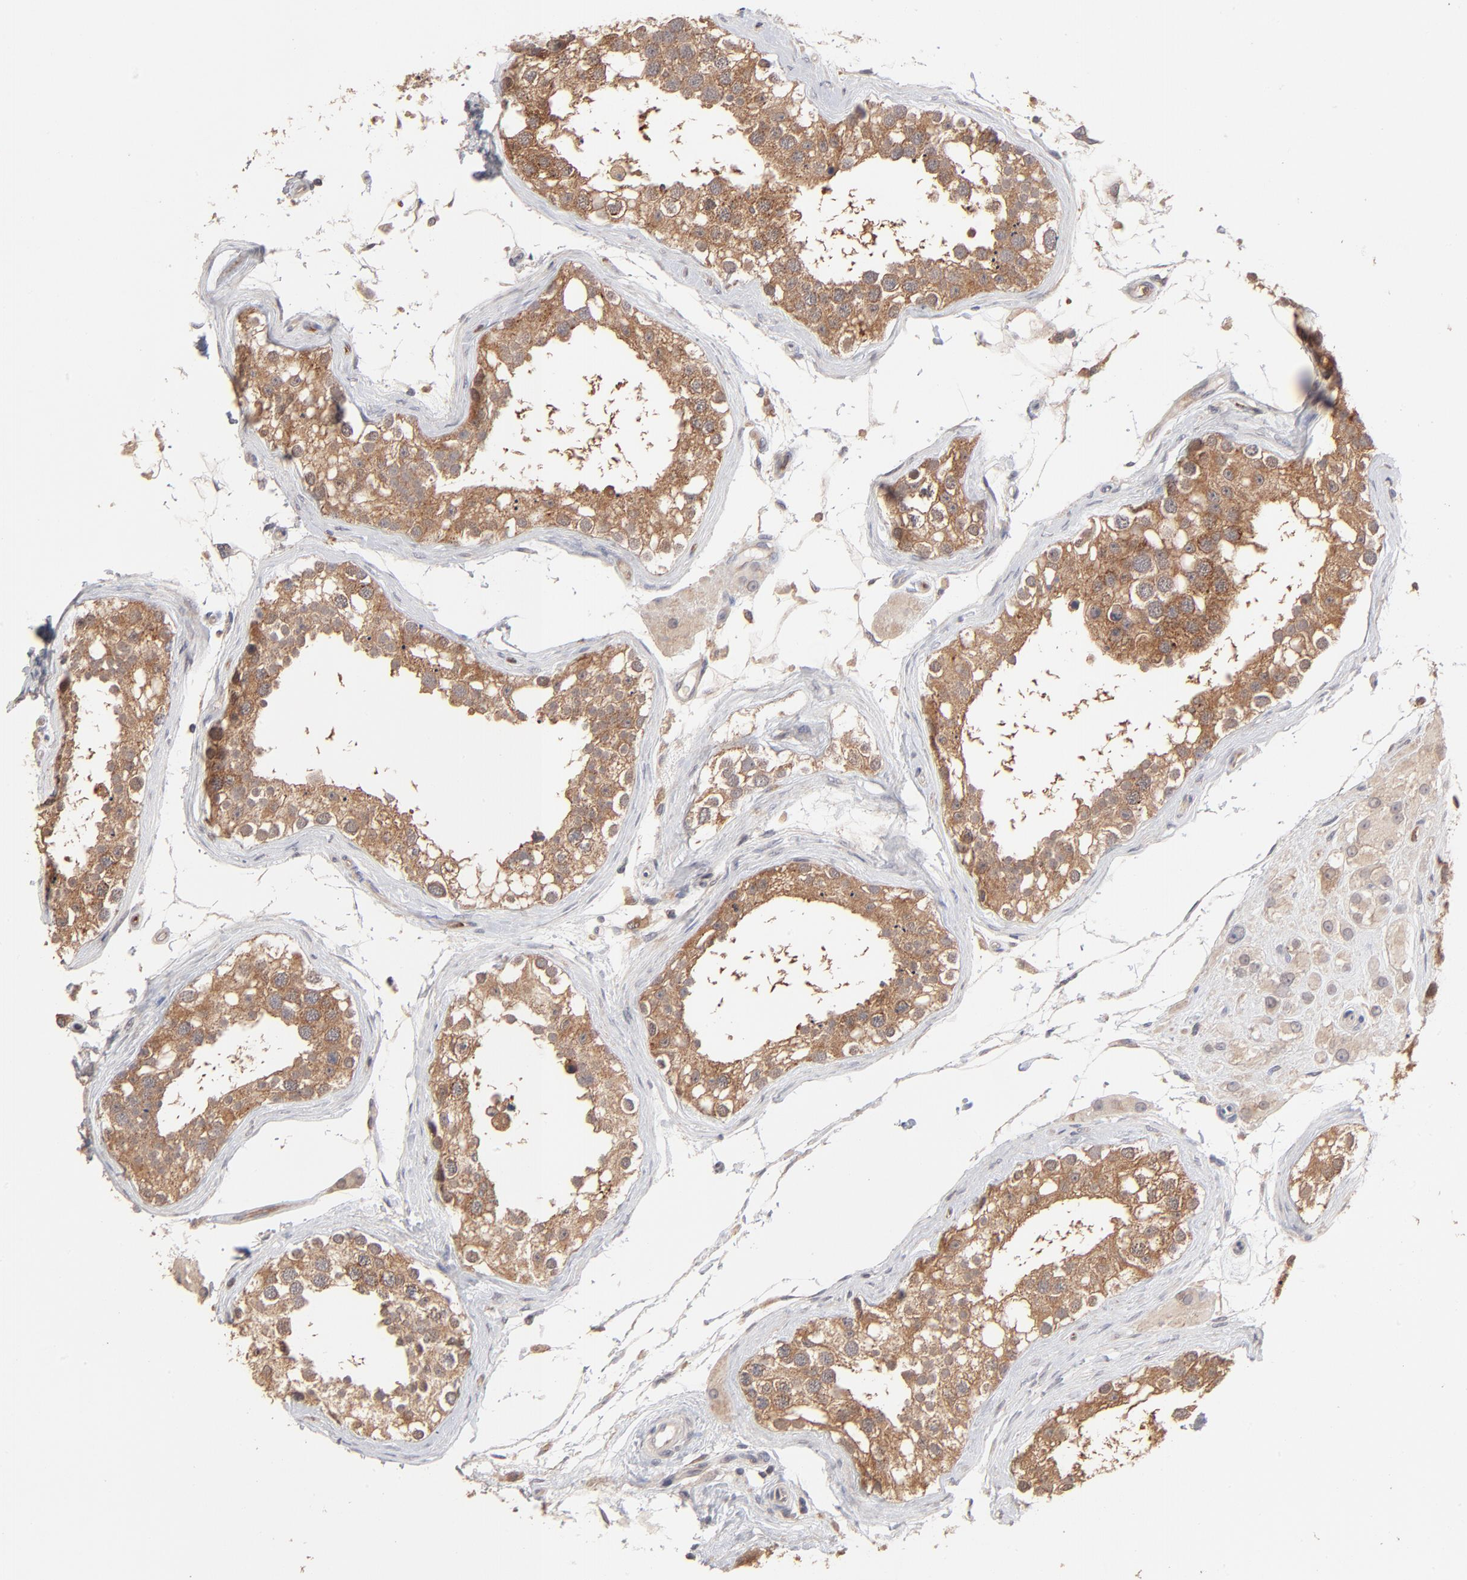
{"staining": {"intensity": "moderate", "quantity": ">75%", "location": "cytoplasmic/membranous"}, "tissue": "testis", "cell_type": "Cells in seminiferous ducts", "image_type": "normal", "snomed": [{"axis": "morphology", "description": "Normal tissue, NOS"}, {"axis": "topography", "description": "Testis"}], "caption": "Immunohistochemical staining of unremarkable testis shows medium levels of moderate cytoplasmic/membranous staining in about >75% of cells in seminiferous ducts.", "gene": "IVNS1ABP", "patient": {"sex": "male", "age": 68}}